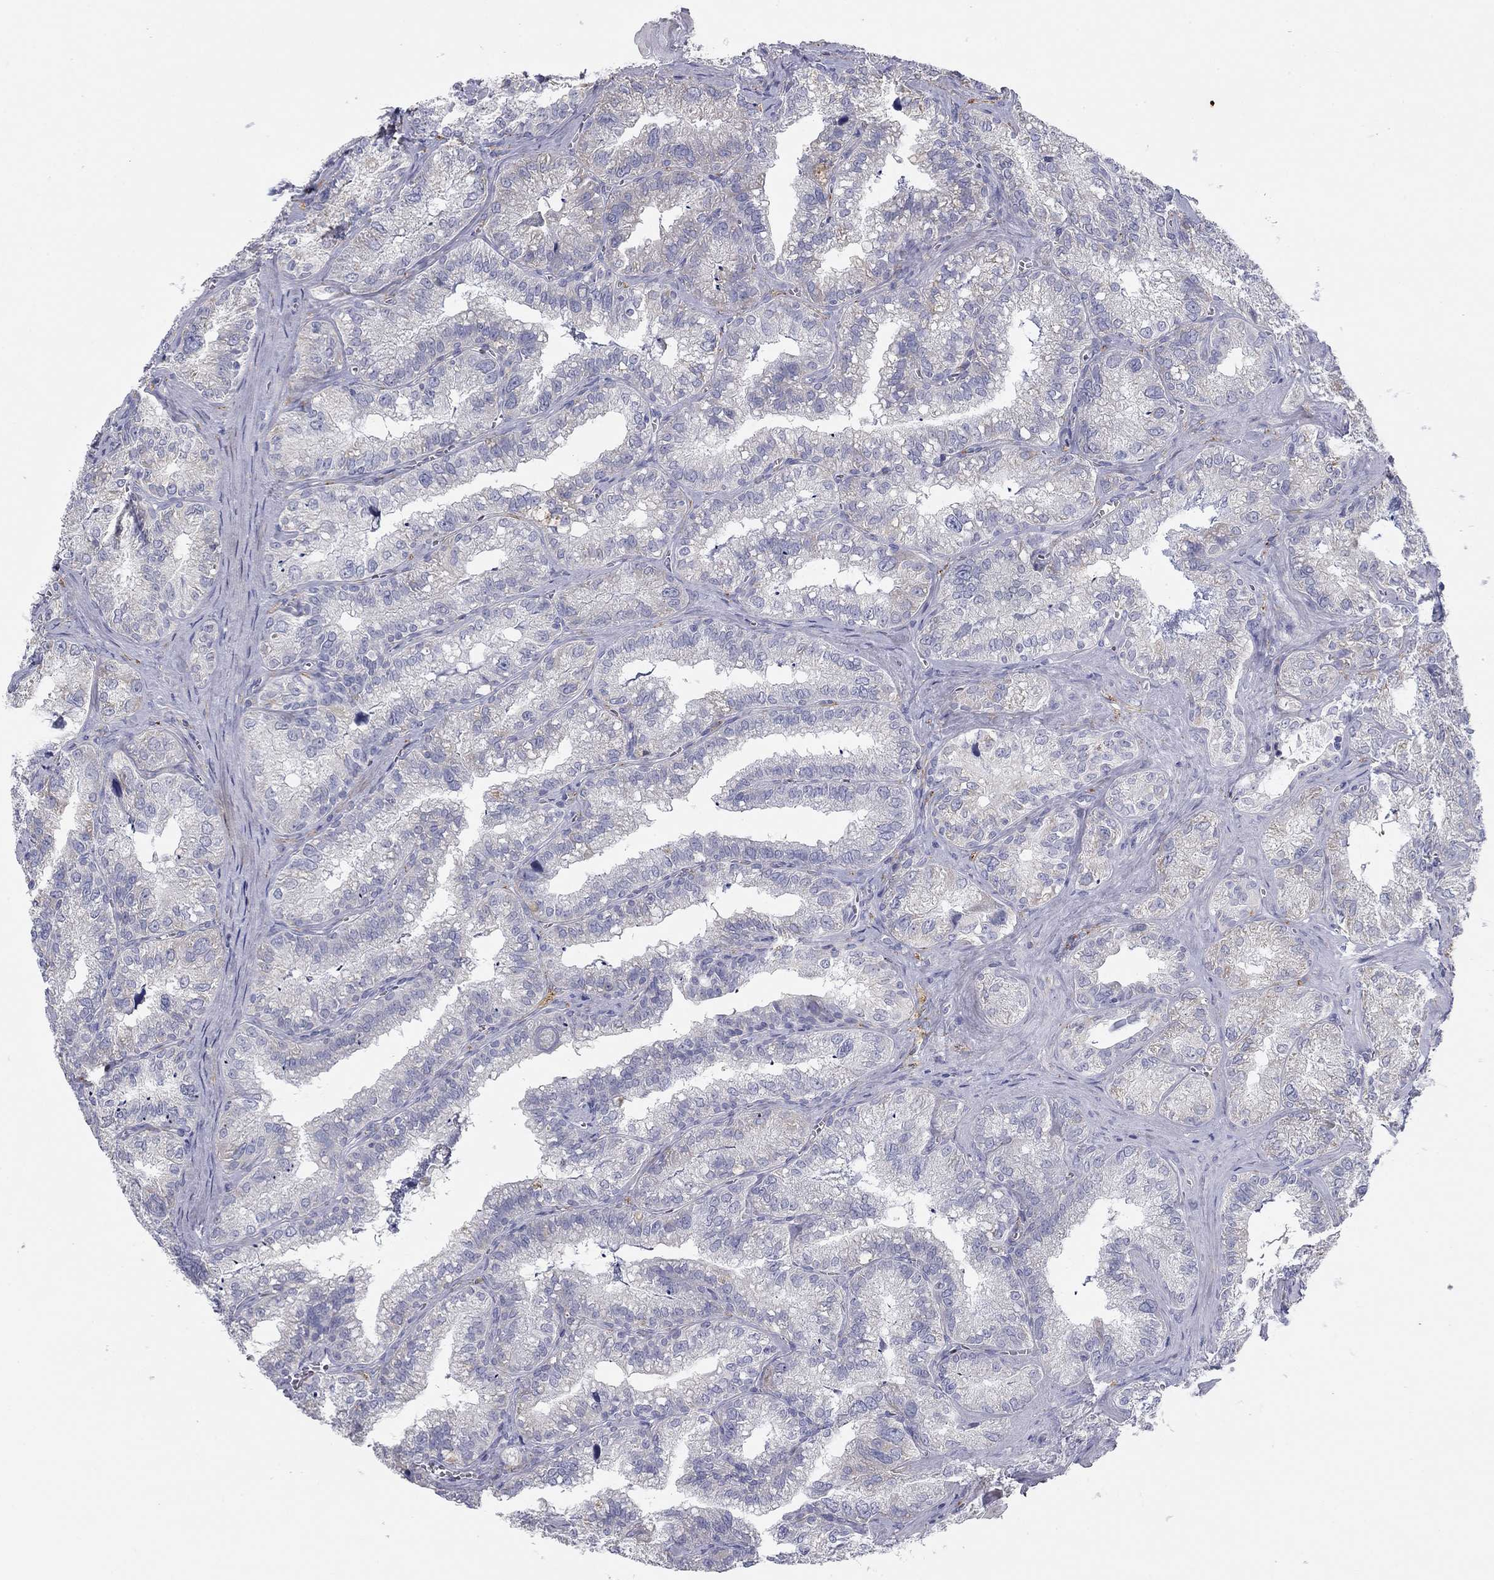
{"staining": {"intensity": "negative", "quantity": "none", "location": "none"}, "tissue": "seminal vesicle", "cell_type": "Glandular cells", "image_type": "normal", "snomed": [{"axis": "morphology", "description": "Normal tissue, NOS"}, {"axis": "topography", "description": "Seminal veicle"}], "caption": "An immunohistochemistry image of benign seminal vesicle is shown. There is no staining in glandular cells of seminal vesicle.", "gene": "SEPTIN3", "patient": {"sex": "male", "age": 57}}